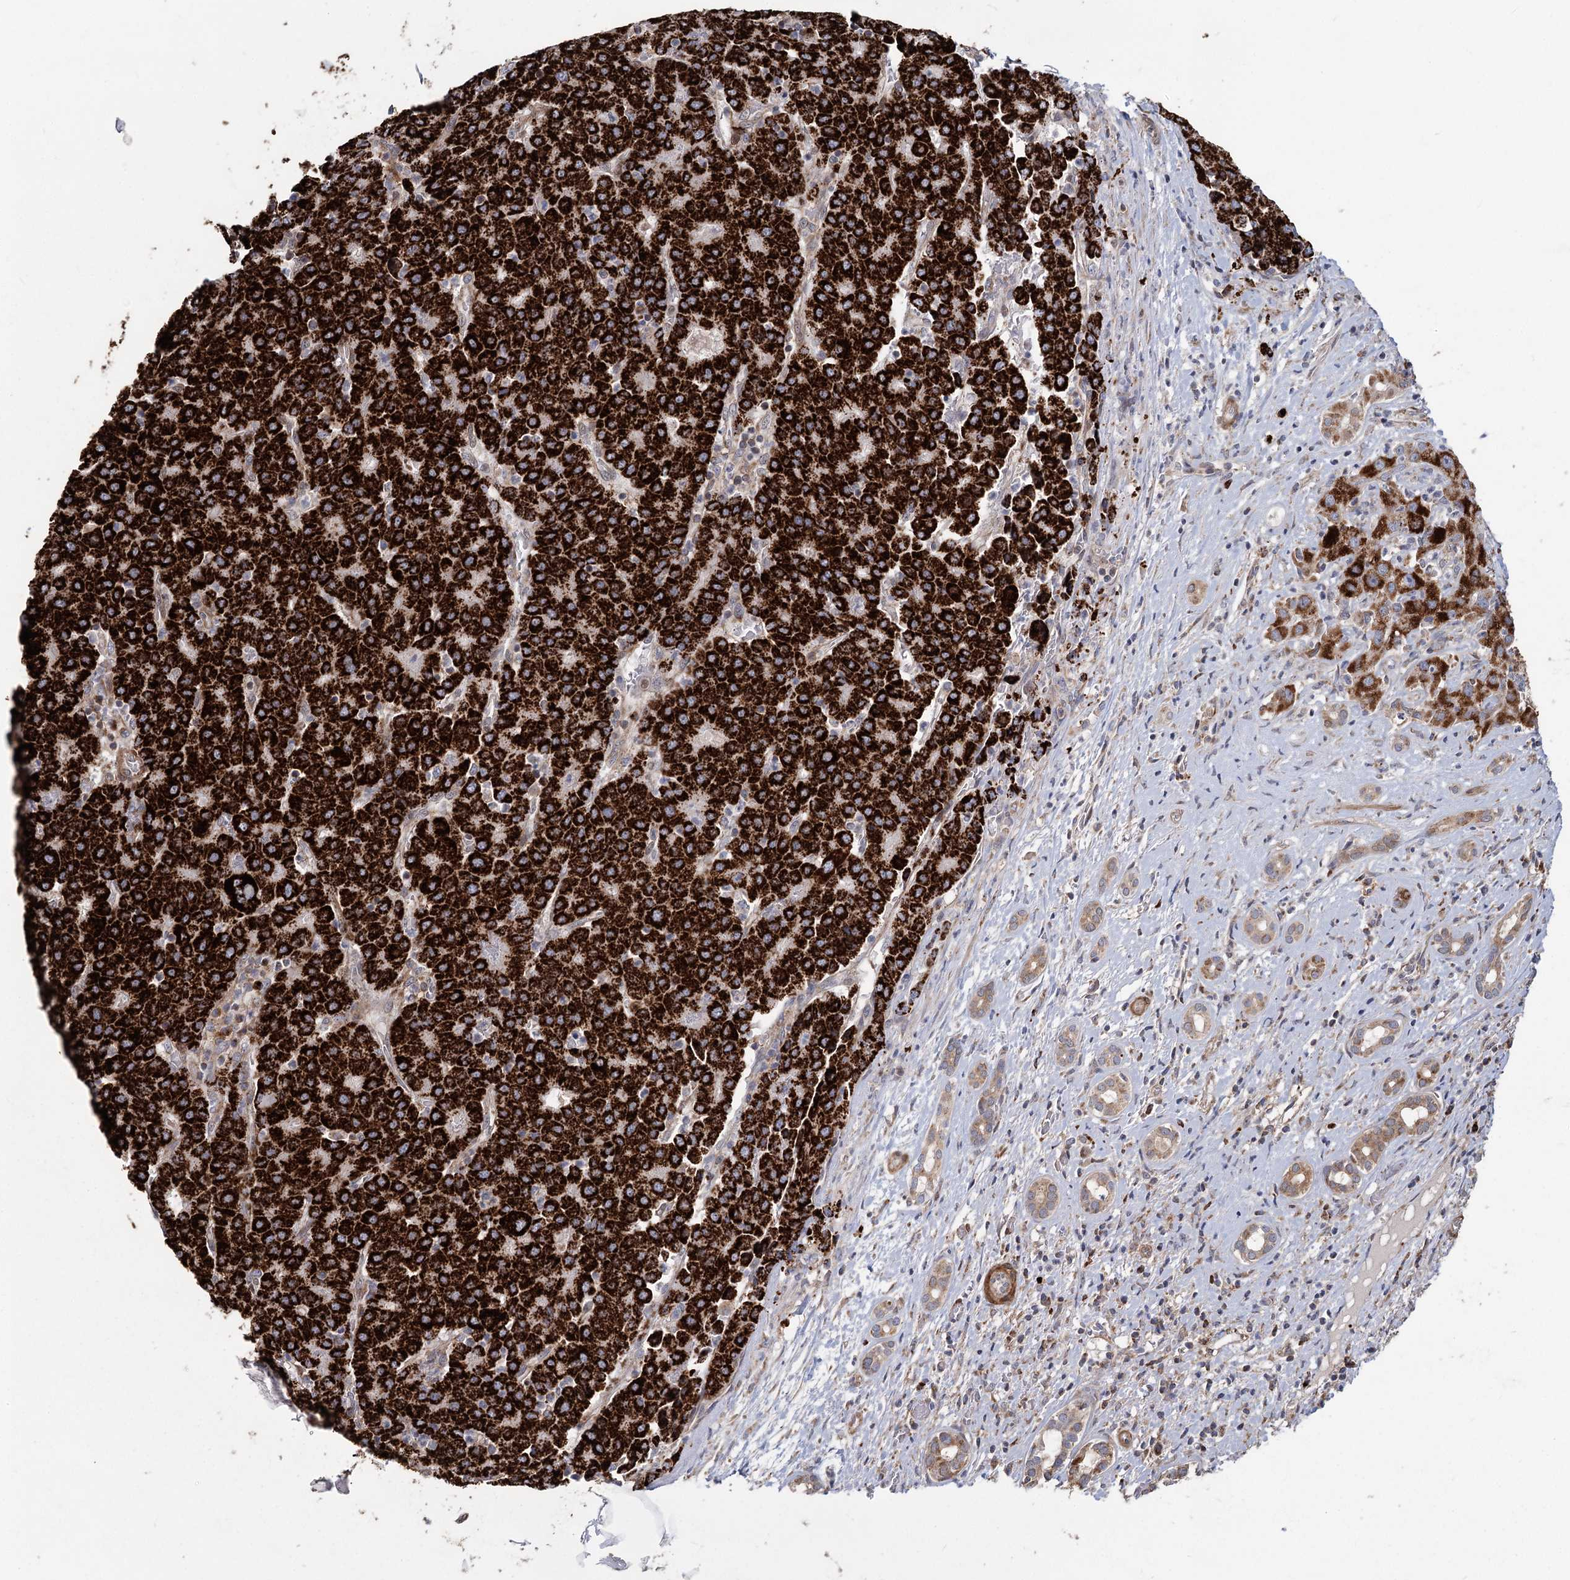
{"staining": {"intensity": "strong", "quantity": ">75%", "location": "cytoplasmic/membranous"}, "tissue": "liver cancer", "cell_type": "Tumor cells", "image_type": "cancer", "snomed": [{"axis": "morphology", "description": "Carcinoma, Hepatocellular, NOS"}, {"axis": "topography", "description": "Liver"}], "caption": "Immunohistochemical staining of human liver hepatocellular carcinoma demonstrates high levels of strong cytoplasmic/membranous staining in about >75% of tumor cells. The protein of interest is shown in brown color, while the nuclei are stained blue.", "gene": "ZCCHC24", "patient": {"sex": "male", "age": 65}}